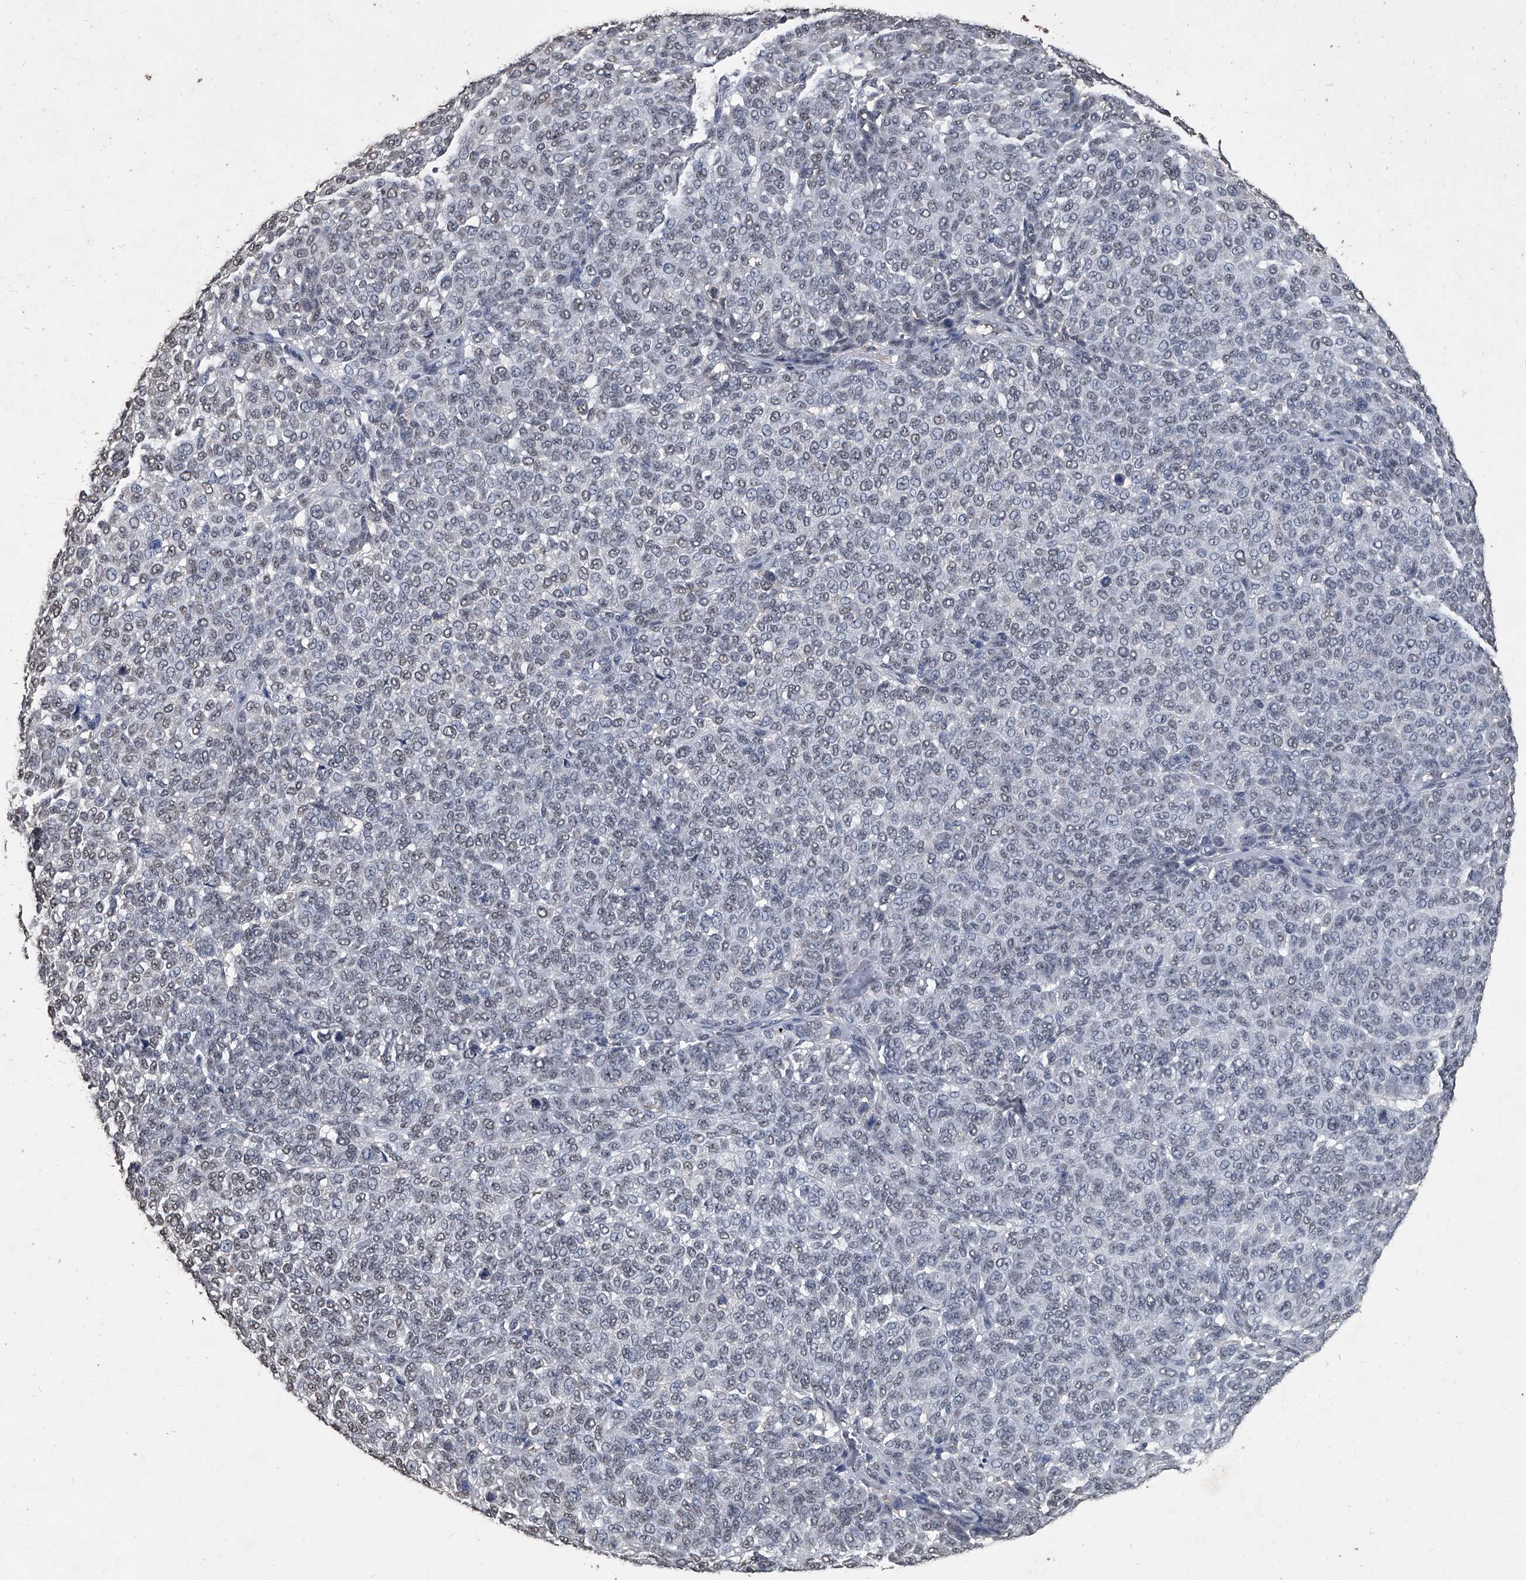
{"staining": {"intensity": "negative", "quantity": "none", "location": "none"}, "tissue": "melanoma", "cell_type": "Tumor cells", "image_type": "cancer", "snomed": [{"axis": "morphology", "description": "Malignant melanoma, NOS"}, {"axis": "topography", "description": "Skin"}], "caption": "Tumor cells are negative for brown protein staining in melanoma. (DAB (3,3'-diaminobenzidine) immunohistochemistry, high magnification).", "gene": "MATR3", "patient": {"sex": "male", "age": 59}}